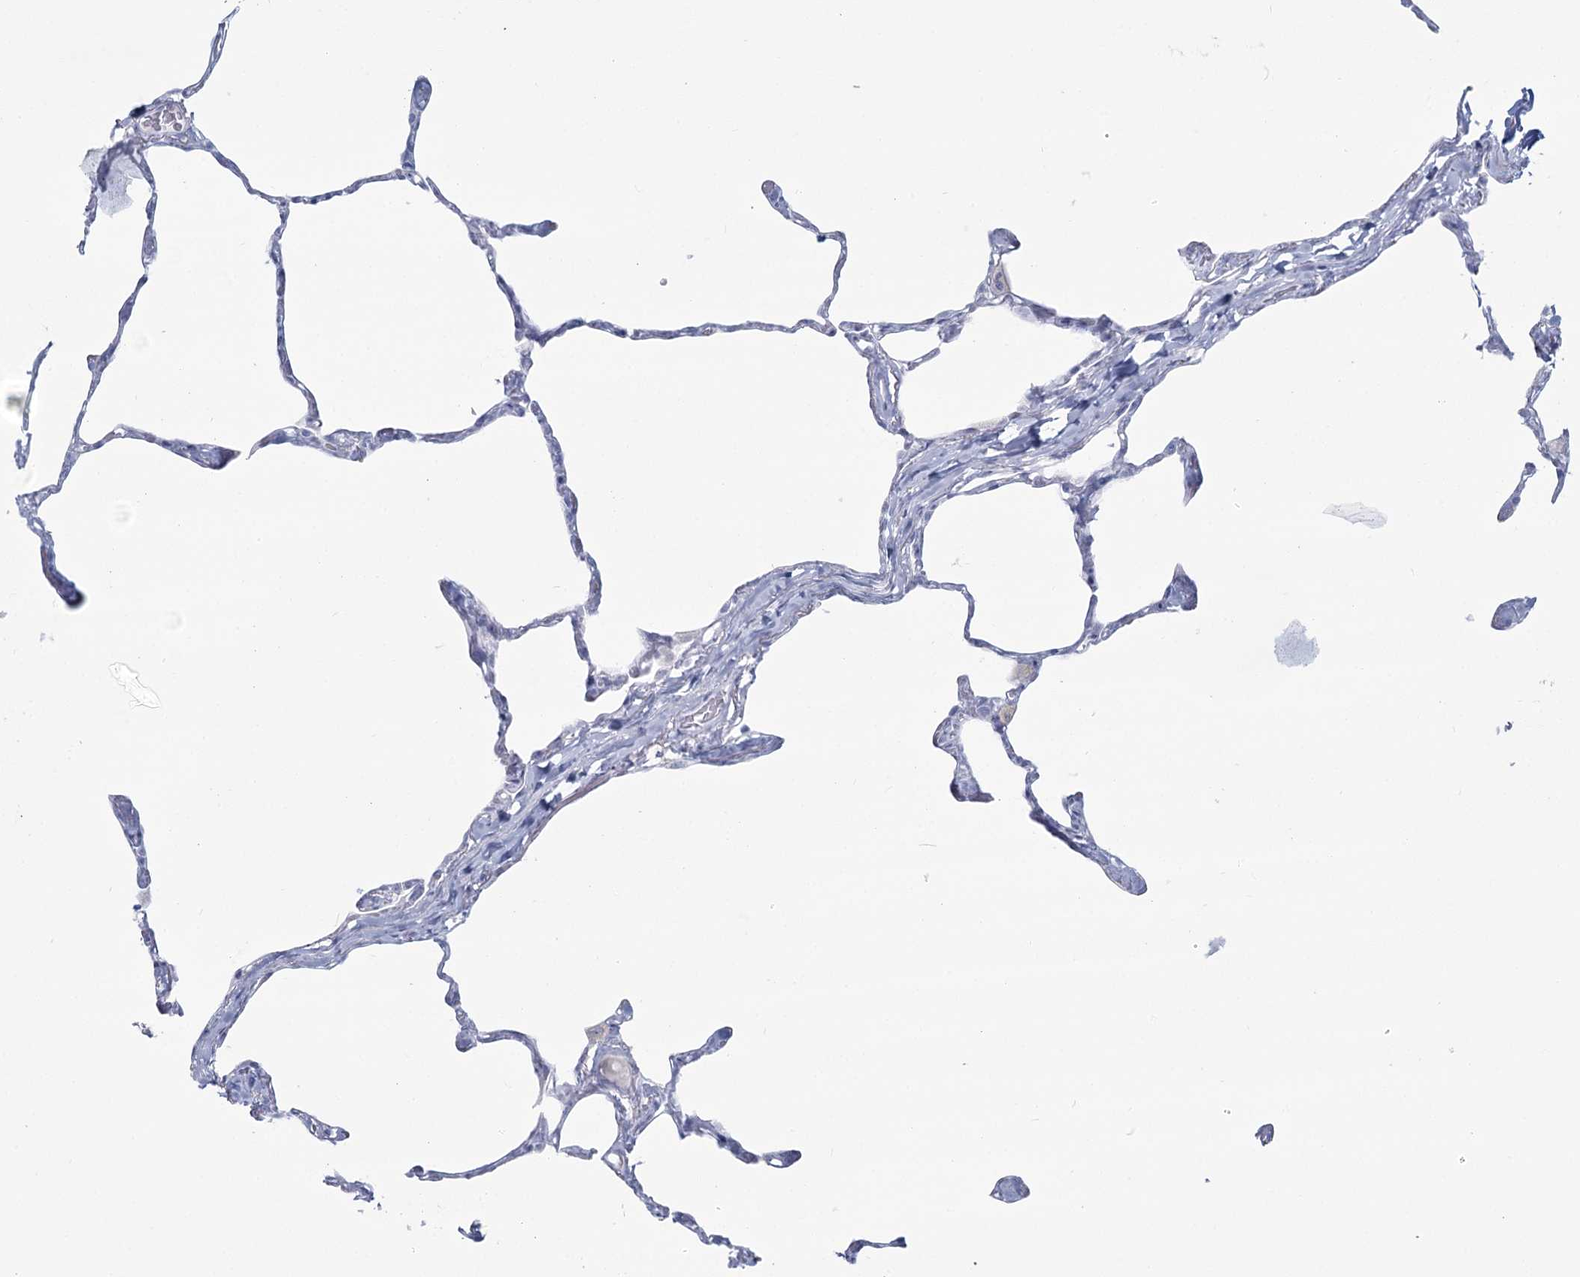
{"staining": {"intensity": "negative", "quantity": "none", "location": "none"}, "tissue": "lung", "cell_type": "Alveolar cells", "image_type": "normal", "snomed": [{"axis": "morphology", "description": "Normal tissue, NOS"}, {"axis": "topography", "description": "Lung"}], "caption": "Normal lung was stained to show a protein in brown. There is no significant staining in alveolar cells. Brightfield microscopy of IHC stained with DAB (3,3'-diaminobenzidine) (brown) and hematoxylin (blue), captured at high magnification.", "gene": "SLC6A19", "patient": {"sex": "male", "age": 65}}